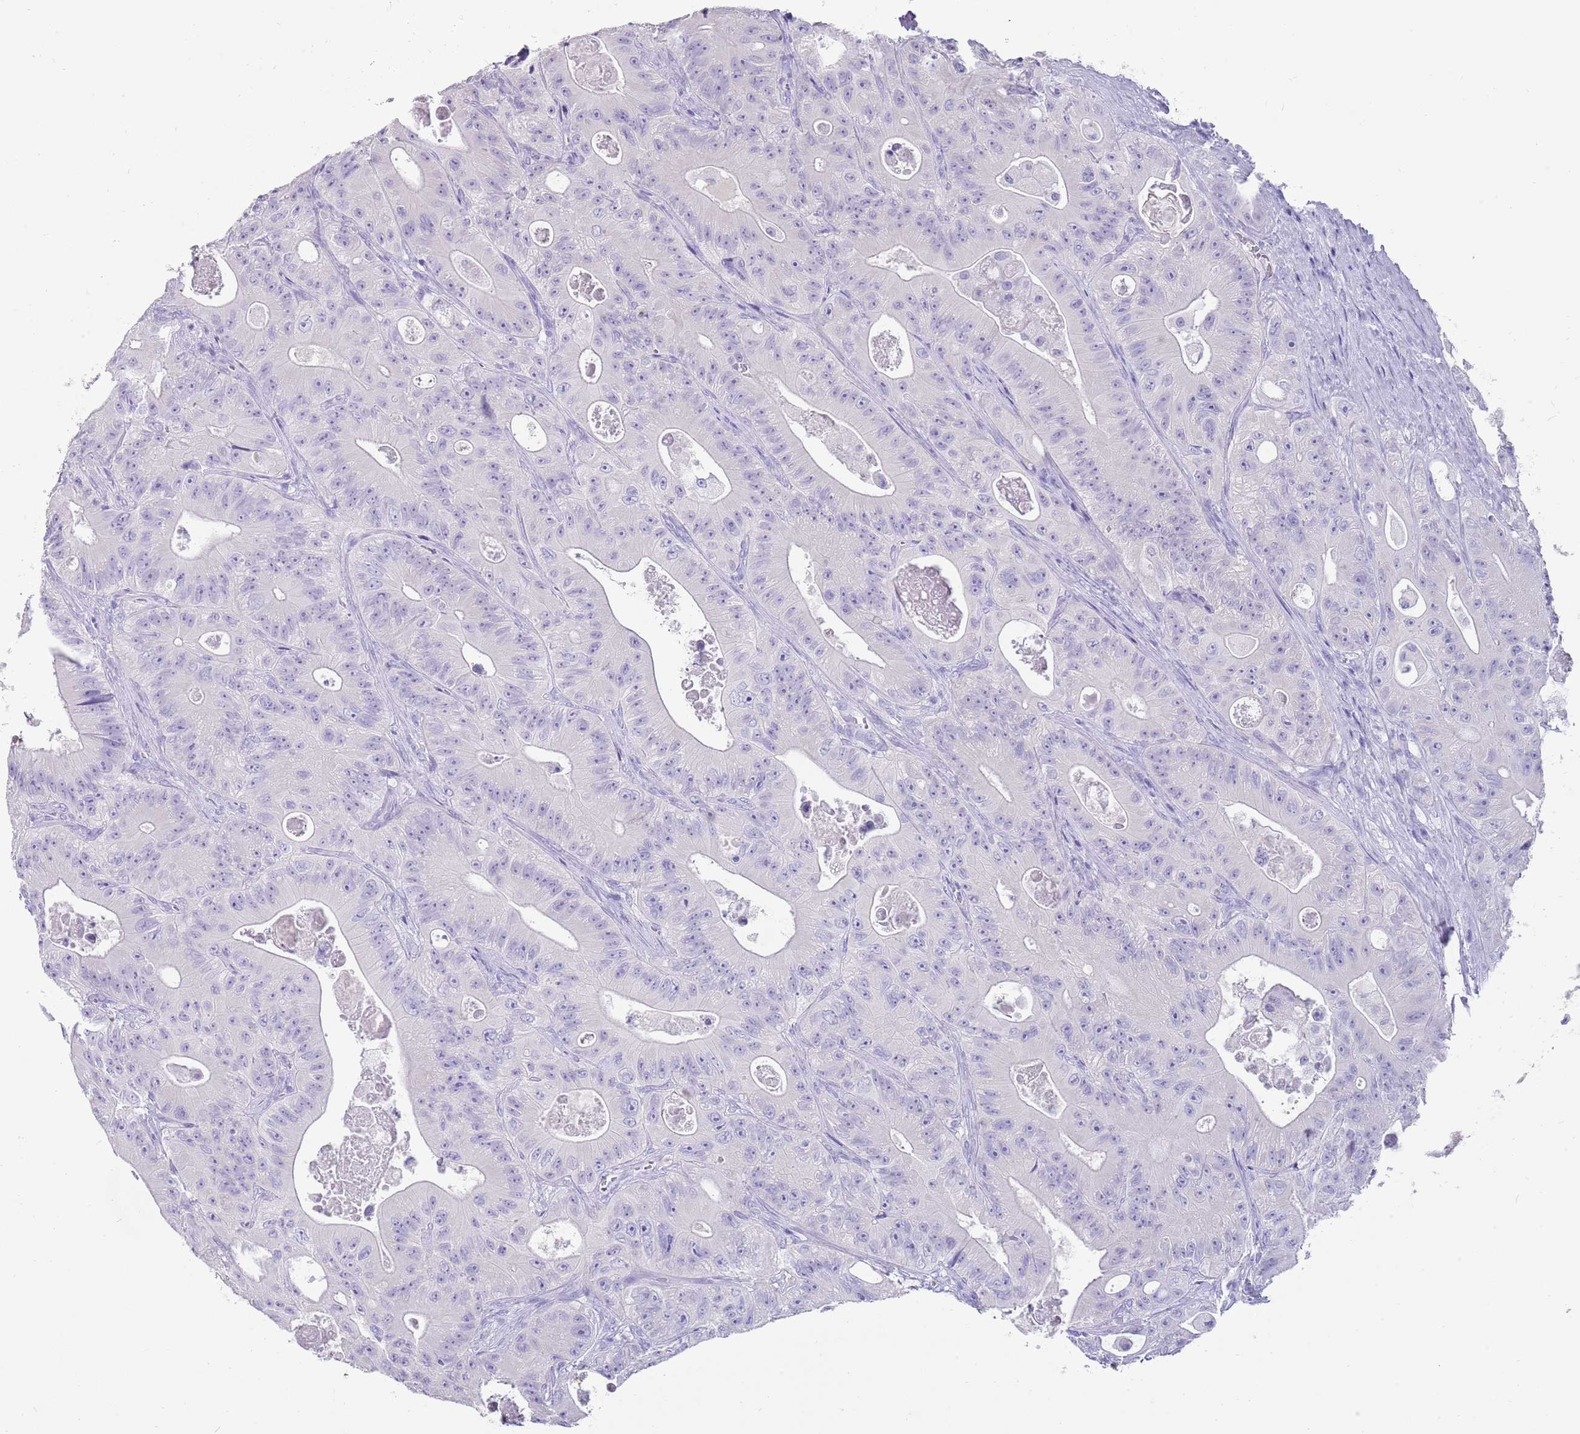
{"staining": {"intensity": "negative", "quantity": "none", "location": "none"}, "tissue": "colorectal cancer", "cell_type": "Tumor cells", "image_type": "cancer", "snomed": [{"axis": "morphology", "description": "Adenocarcinoma, NOS"}, {"axis": "topography", "description": "Colon"}], "caption": "This is a micrograph of immunohistochemistry (IHC) staining of colorectal cancer (adenocarcinoma), which shows no staining in tumor cells.", "gene": "NBPF3", "patient": {"sex": "female", "age": 46}}